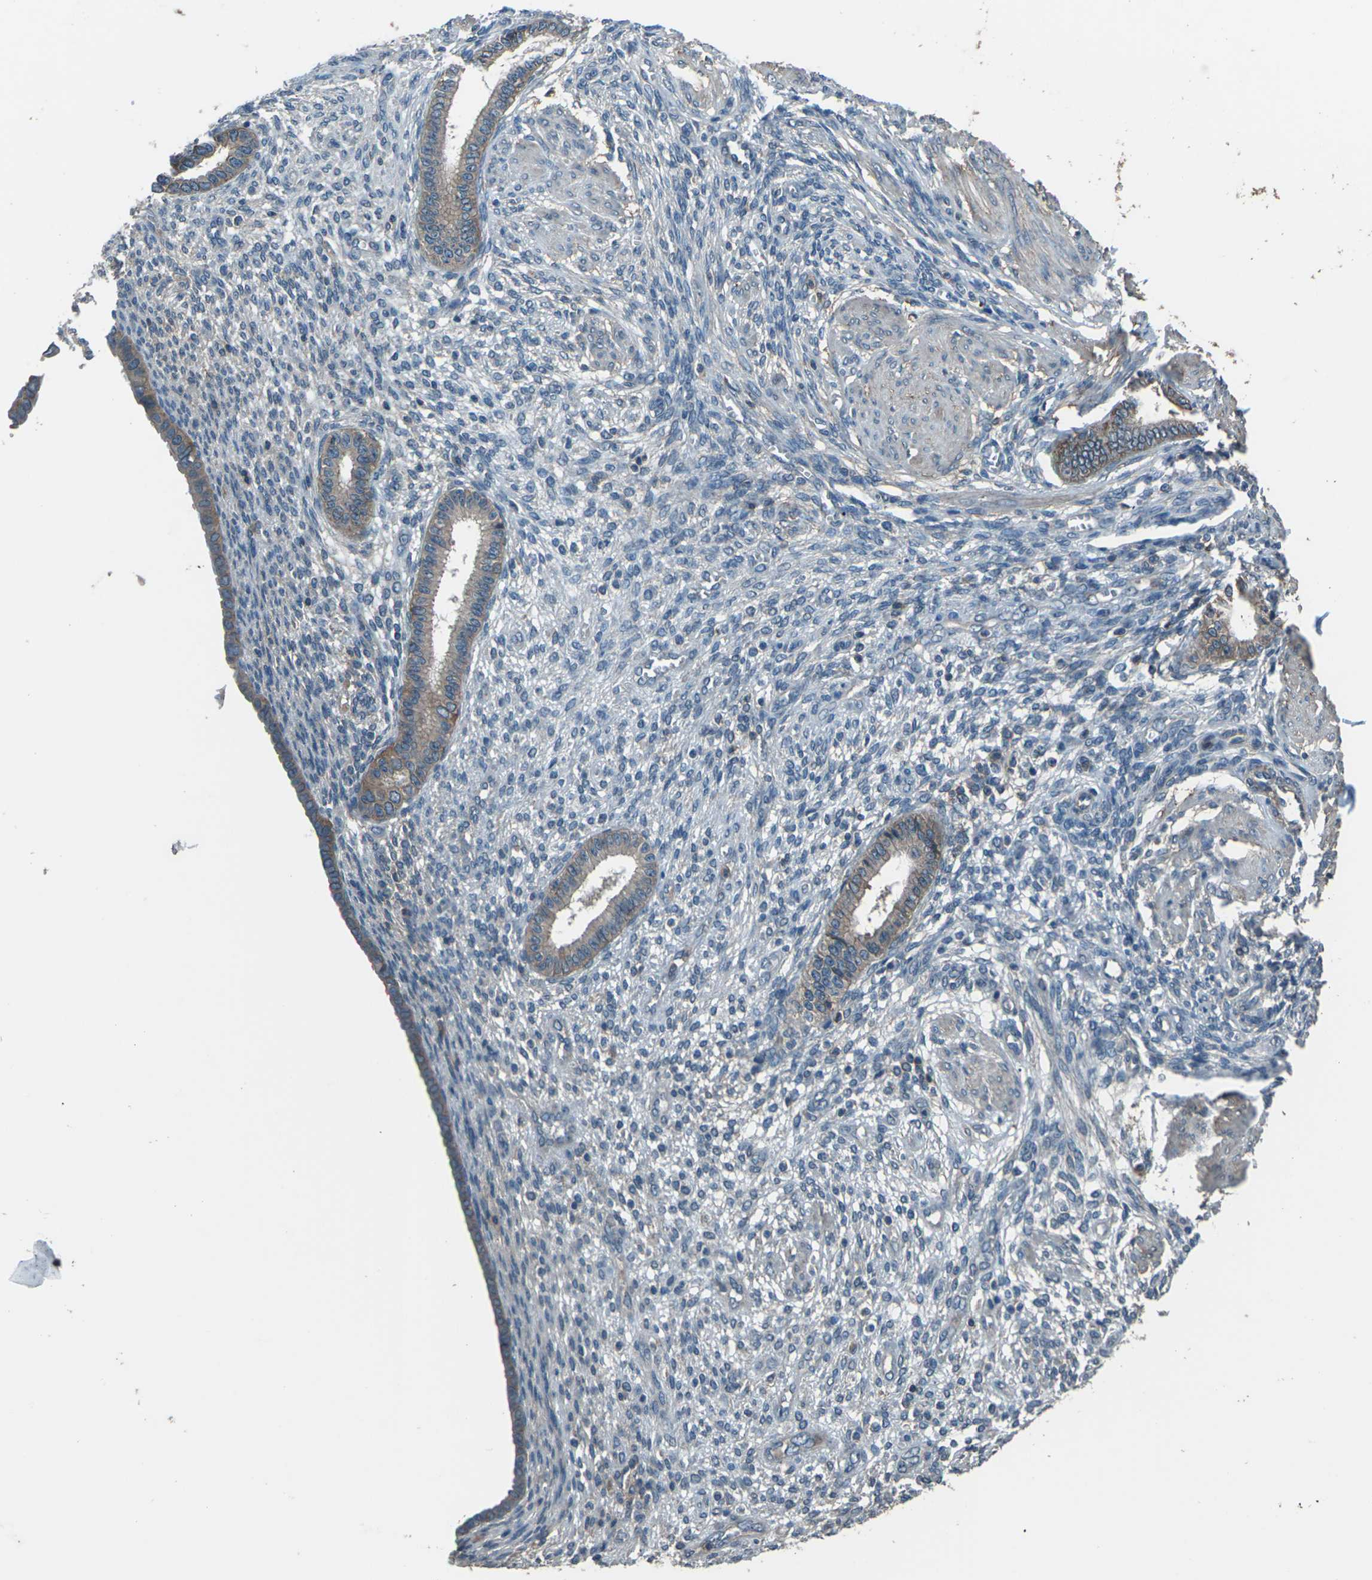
{"staining": {"intensity": "negative", "quantity": "none", "location": "none"}, "tissue": "endometrium", "cell_type": "Cells in endometrial stroma", "image_type": "normal", "snomed": [{"axis": "morphology", "description": "Normal tissue, NOS"}, {"axis": "topography", "description": "Endometrium"}], "caption": "Cells in endometrial stroma are negative for protein expression in normal human endometrium. (DAB (3,3'-diaminobenzidine) immunohistochemistry (IHC) with hematoxylin counter stain).", "gene": "CMTM4", "patient": {"sex": "female", "age": 72}}